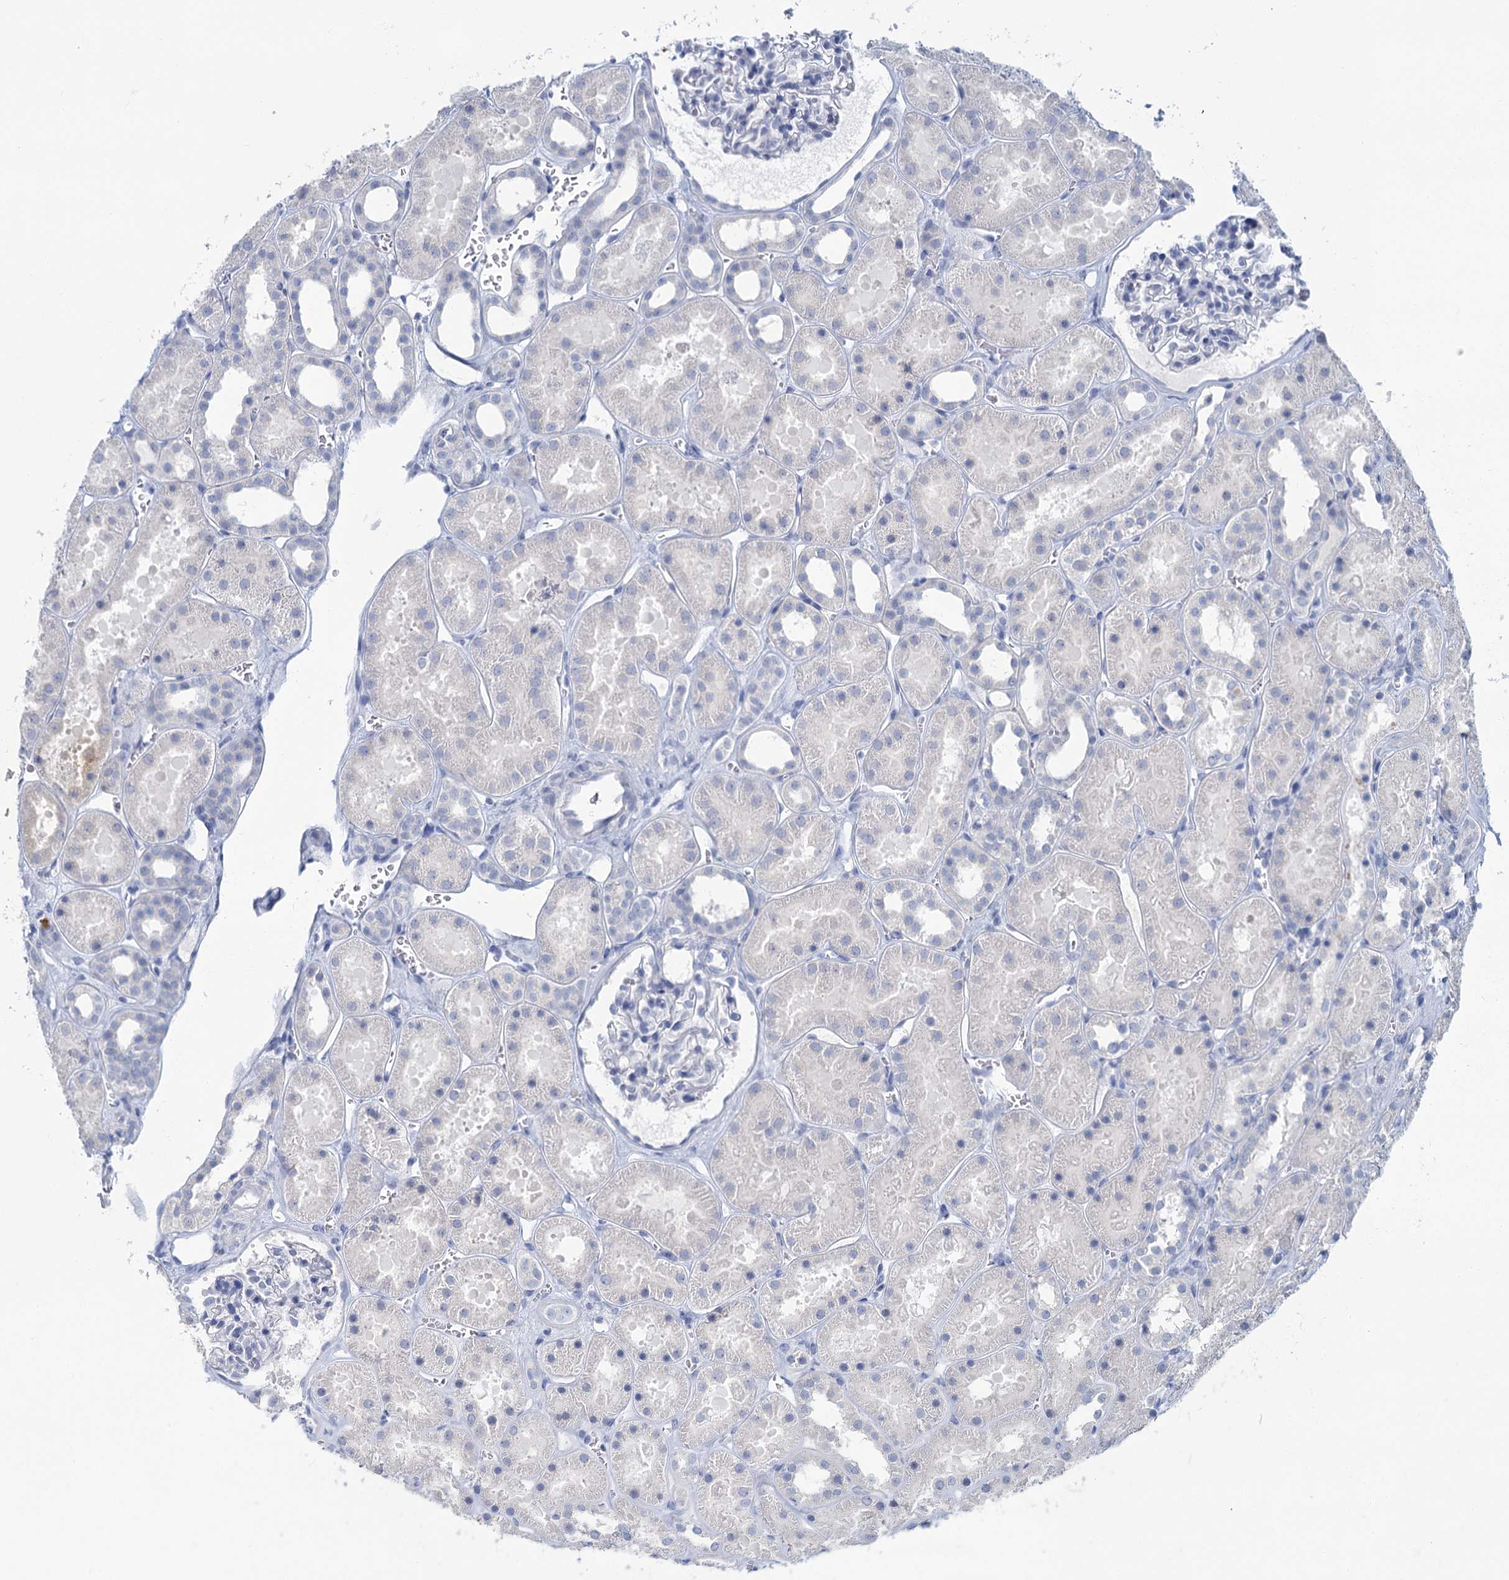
{"staining": {"intensity": "negative", "quantity": "none", "location": "none"}, "tissue": "kidney", "cell_type": "Cells in glomeruli", "image_type": "normal", "snomed": [{"axis": "morphology", "description": "Normal tissue, NOS"}, {"axis": "topography", "description": "Kidney"}], "caption": "Immunohistochemistry (IHC) photomicrograph of normal kidney: human kidney stained with DAB demonstrates no significant protein expression in cells in glomeruli.", "gene": "CHGA", "patient": {"sex": "female", "age": 41}}